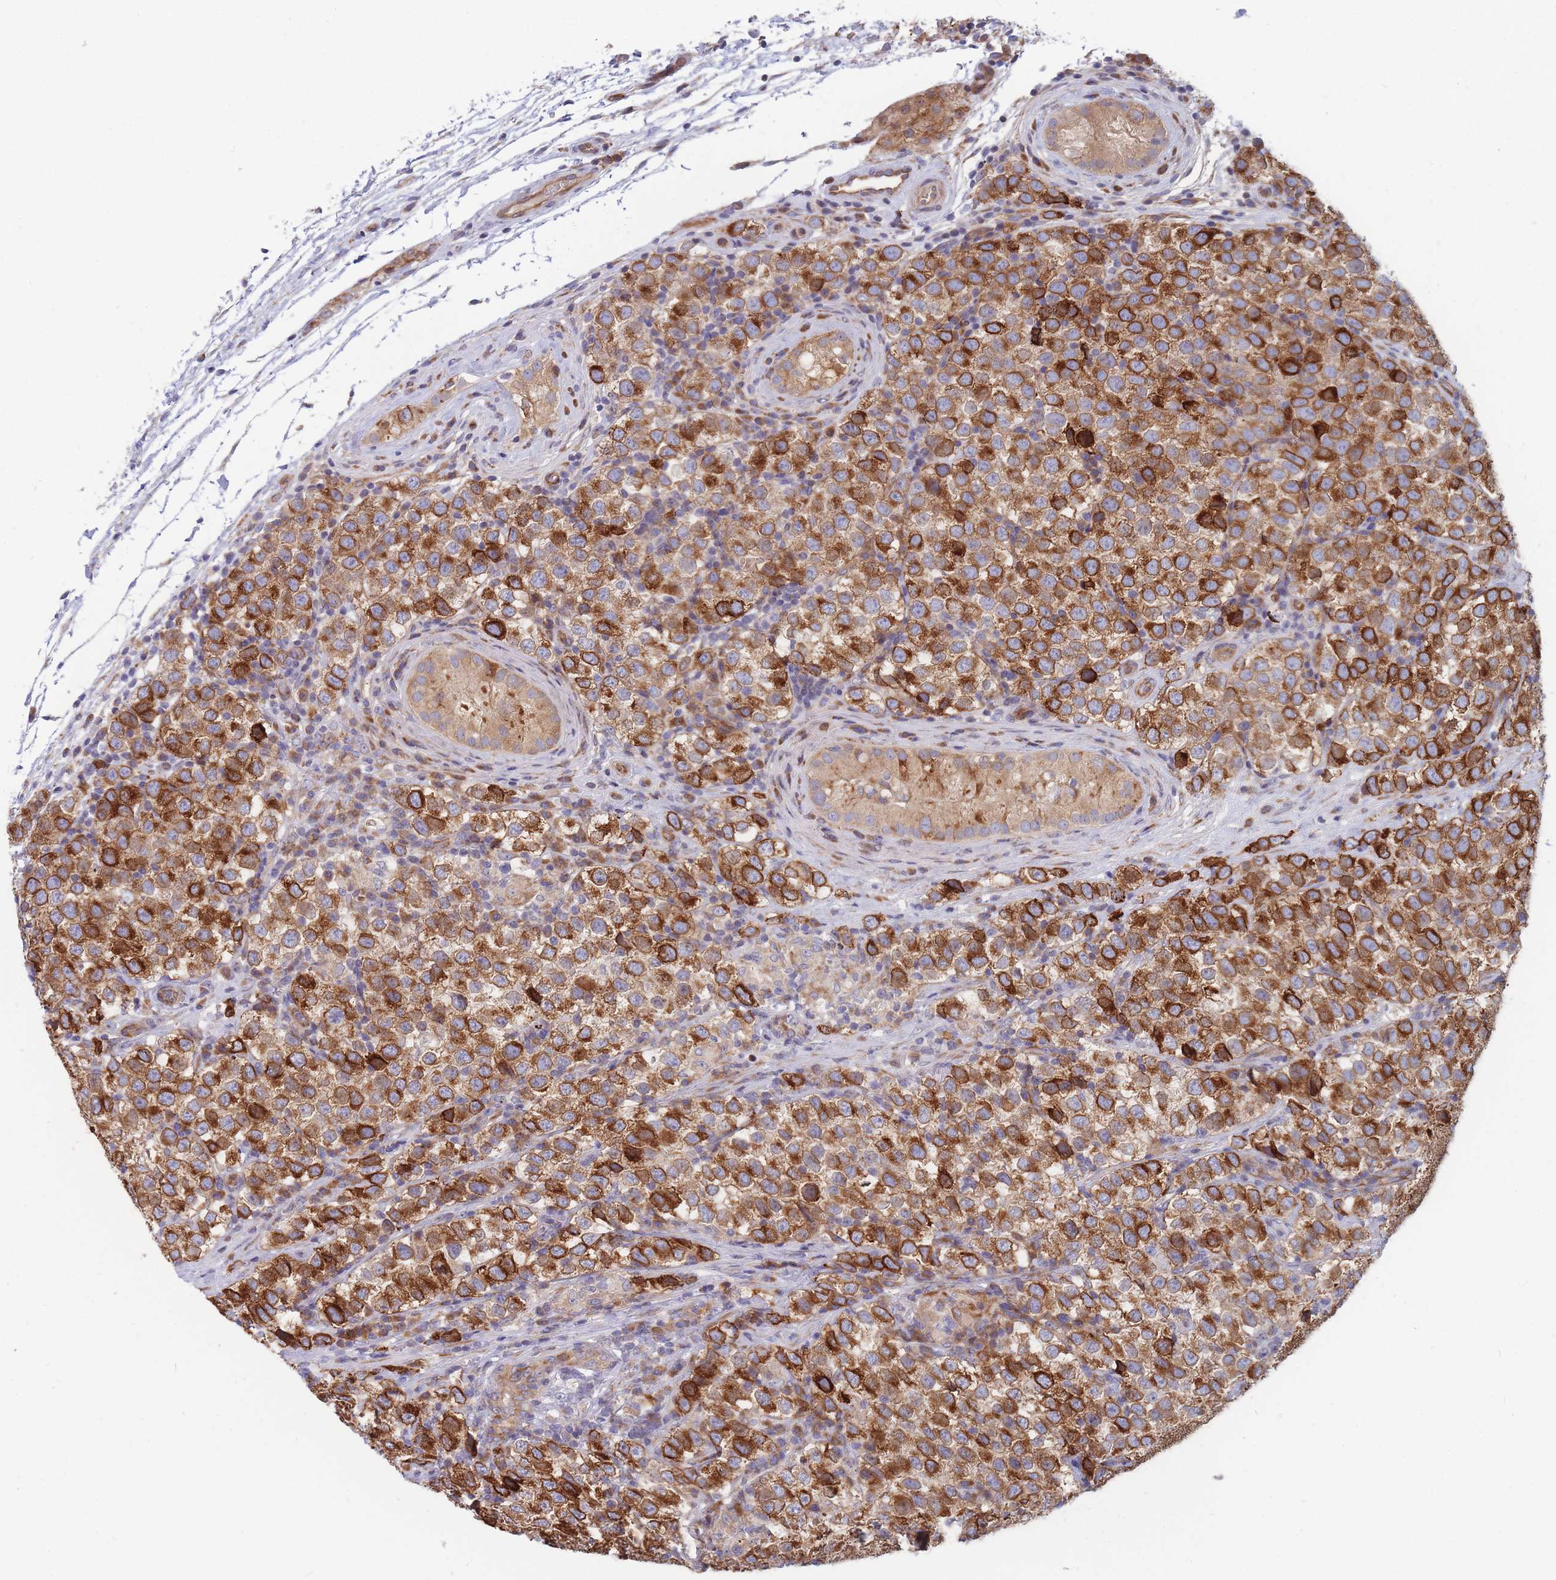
{"staining": {"intensity": "strong", "quantity": ">75%", "location": "cytoplasmic/membranous"}, "tissue": "testis cancer", "cell_type": "Tumor cells", "image_type": "cancer", "snomed": [{"axis": "morphology", "description": "Seminoma, NOS"}, {"axis": "topography", "description": "Testis"}], "caption": "Protein expression analysis of human testis seminoma reveals strong cytoplasmic/membranous expression in about >75% of tumor cells. (DAB (3,3'-diaminobenzidine) IHC with brightfield microscopy, high magnification).", "gene": "TMEM131L", "patient": {"sex": "male", "age": 34}}